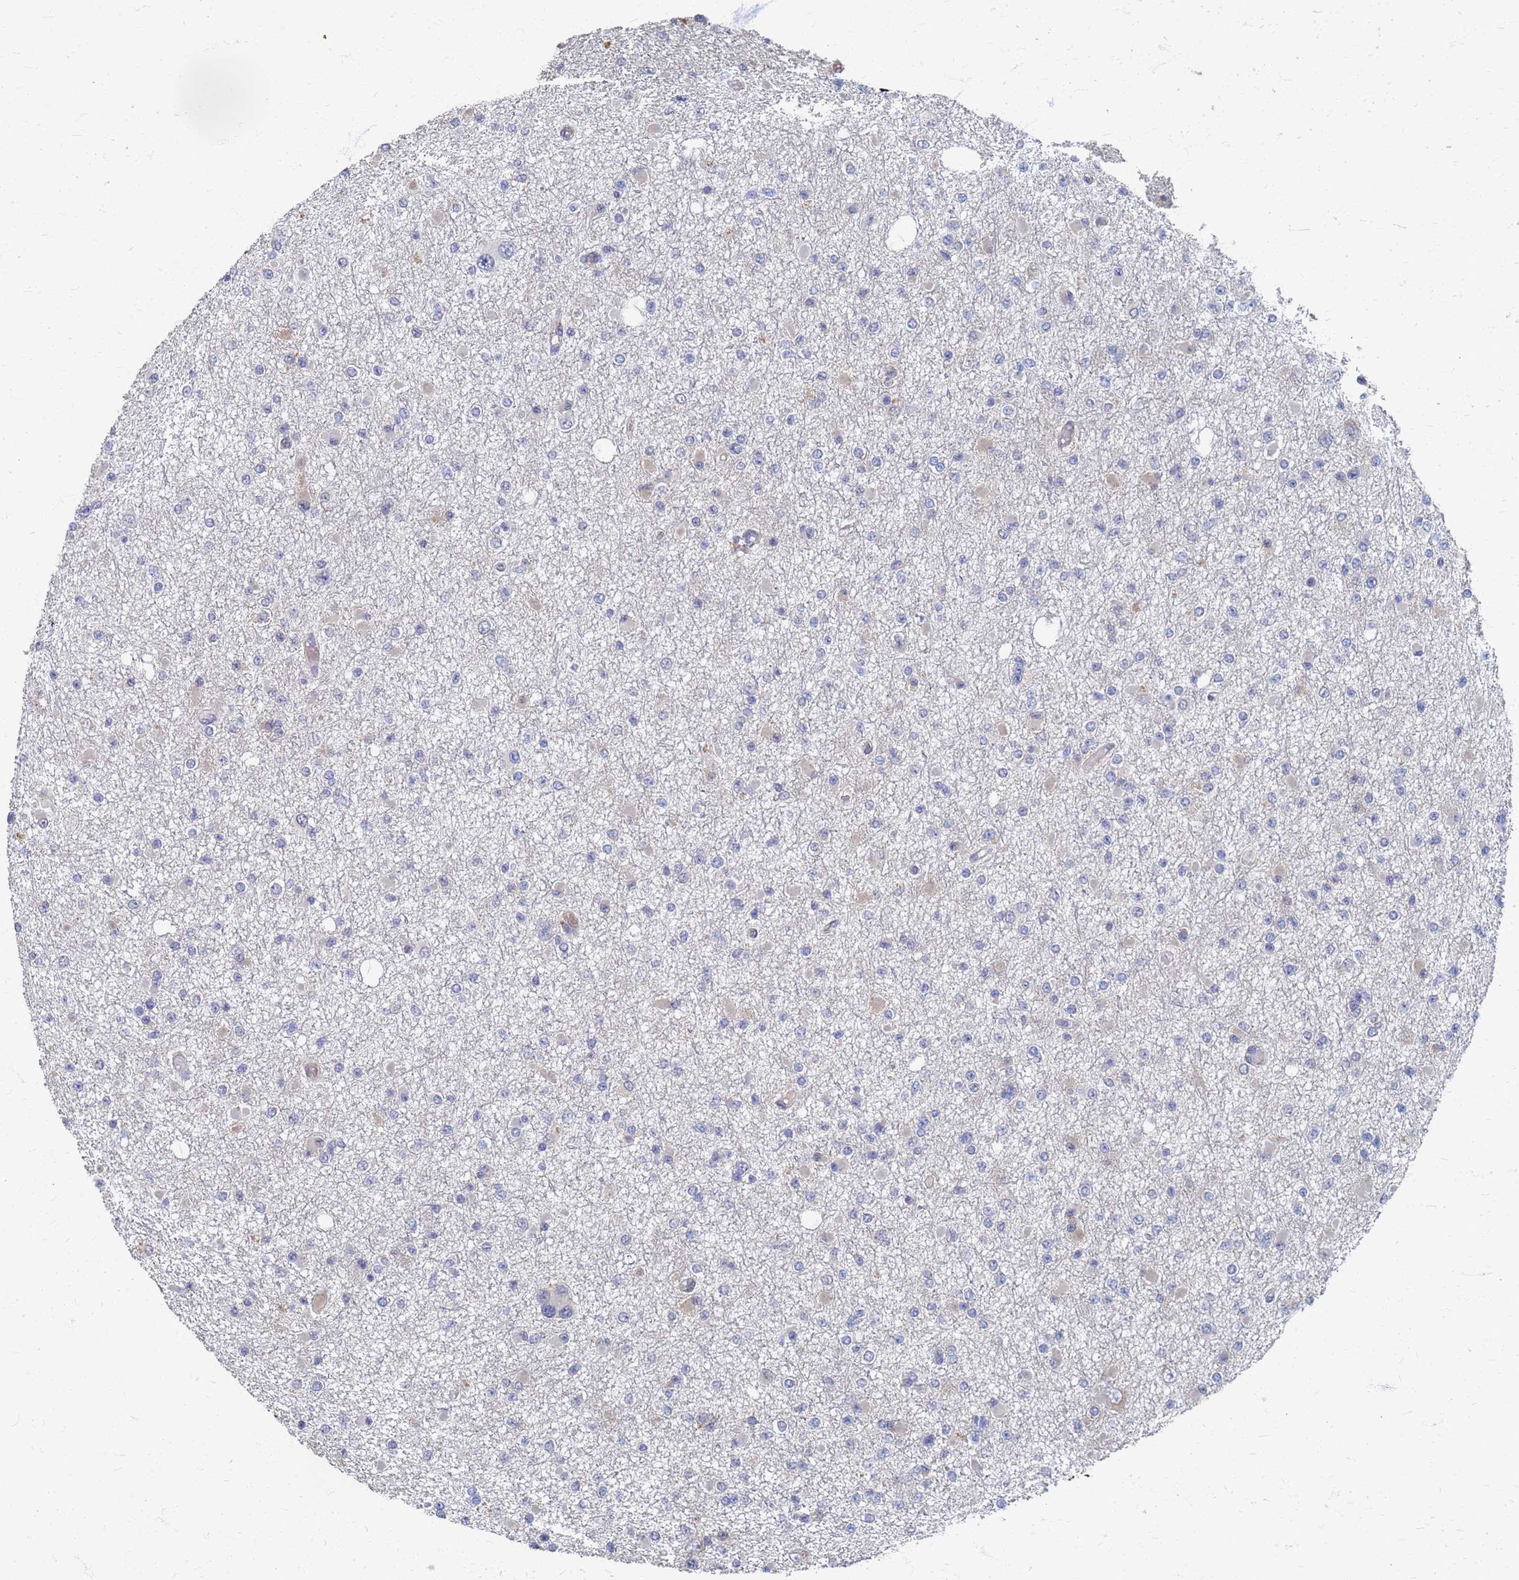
{"staining": {"intensity": "negative", "quantity": "none", "location": "none"}, "tissue": "glioma", "cell_type": "Tumor cells", "image_type": "cancer", "snomed": [{"axis": "morphology", "description": "Glioma, malignant, Low grade"}, {"axis": "topography", "description": "Brain"}], "caption": "Glioma was stained to show a protein in brown. There is no significant staining in tumor cells. (DAB (3,3'-diaminobenzidine) IHC visualized using brightfield microscopy, high magnification).", "gene": "KRCC1", "patient": {"sex": "female", "age": 22}}